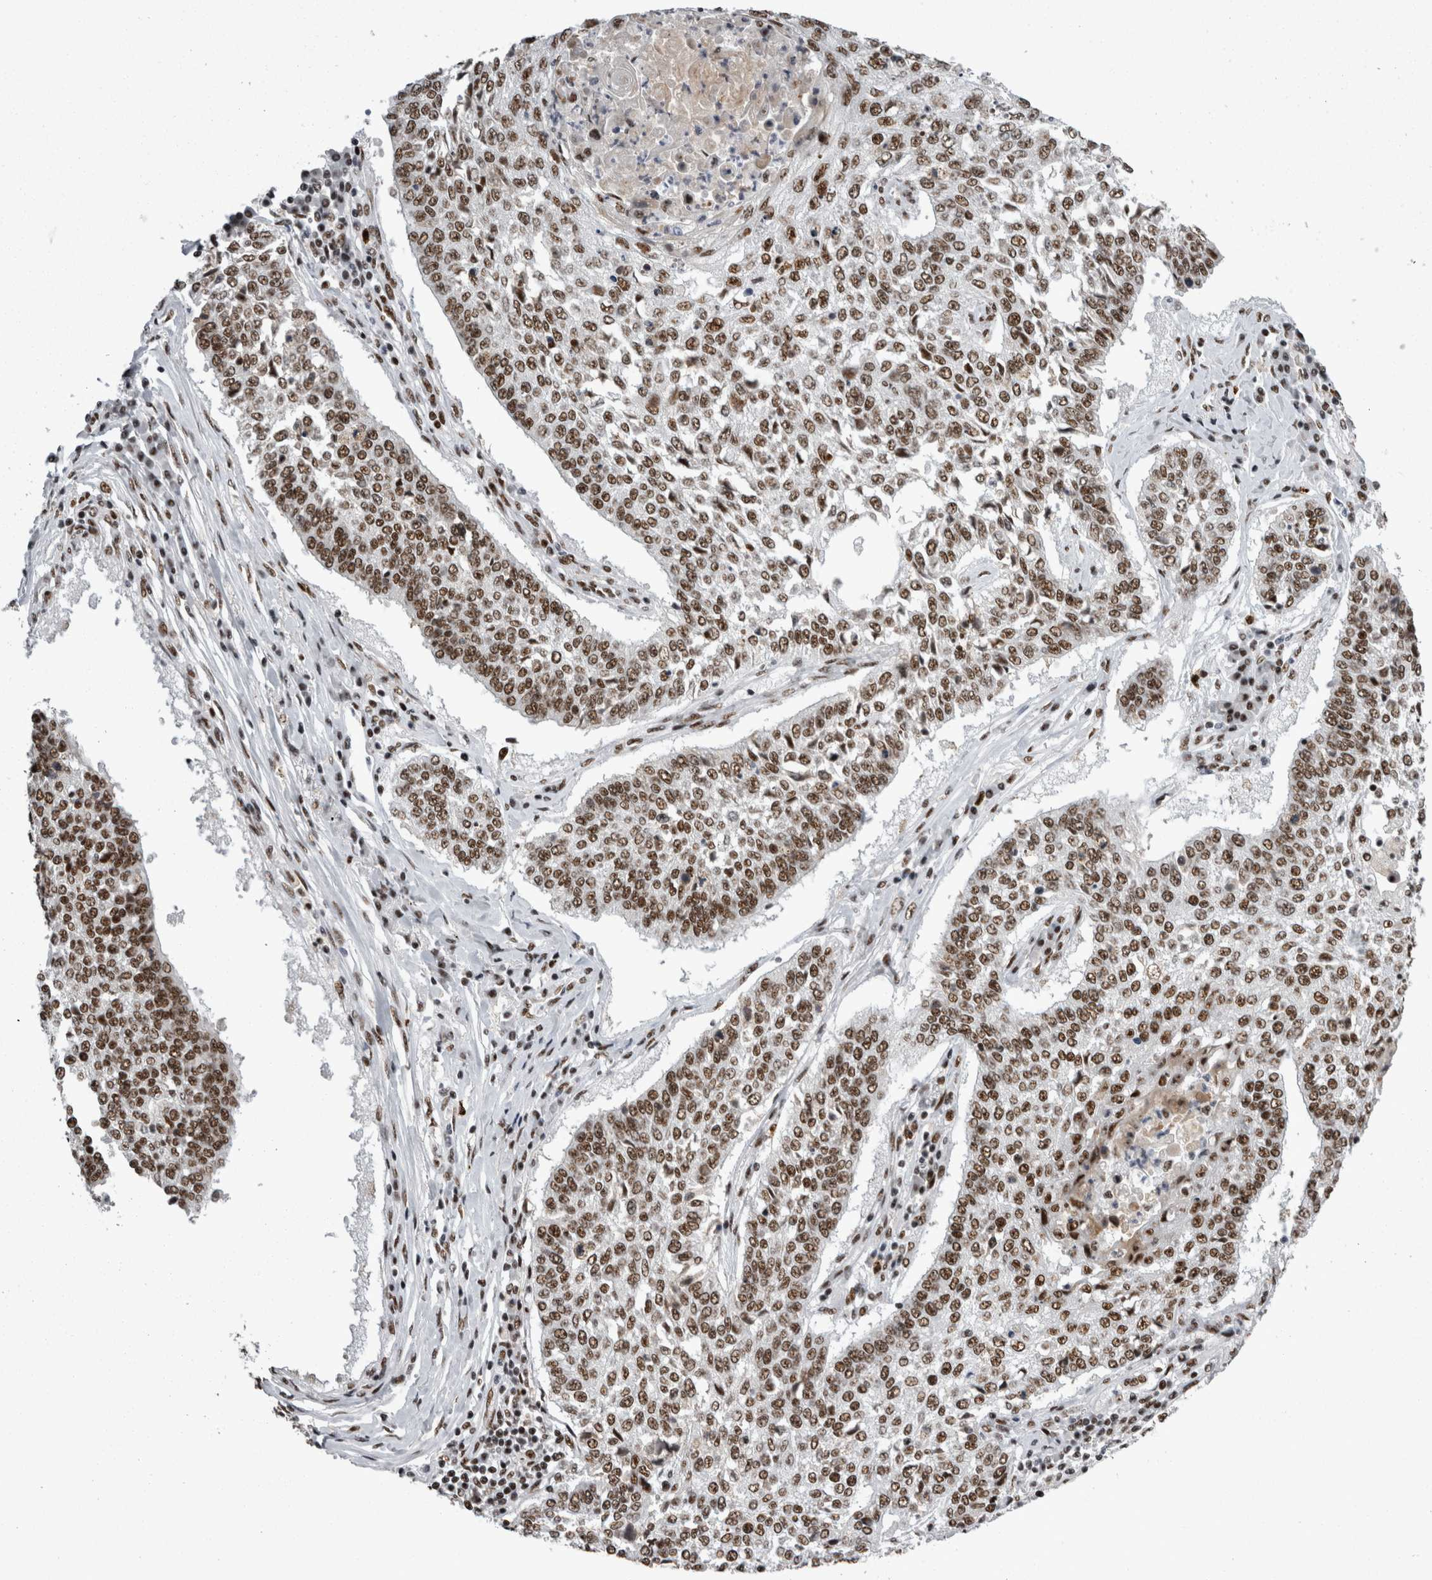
{"staining": {"intensity": "moderate", "quantity": ">75%", "location": "nuclear"}, "tissue": "lung cancer", "cell_type": "Tumor cells", "image_type": "cancer", "snomed": [{"axis": "morphology", "description": "Normal tissue, NOS"}, {"axis": "morphology", "description": "Squamous cell carcinoma, NOS"}, {"axis": "topography", "description": "Cartilage tissue"}, {"axis": "topography", "description": "Bronchus"}, {"axis": "topography", "description": "Lung"}, {"axis": "topography", "description": "Peripheral nerve tissue"}], "caption": "A brown stain highlights moderate nuclear expression of a protein in human lung cancer (squamous cell carcinoma) tumor cells. (Brightfield microscopy of DAB IHC at high magnification).", "gene": "SNRNP40", "patient": {"sex": "female", "age": 49}}